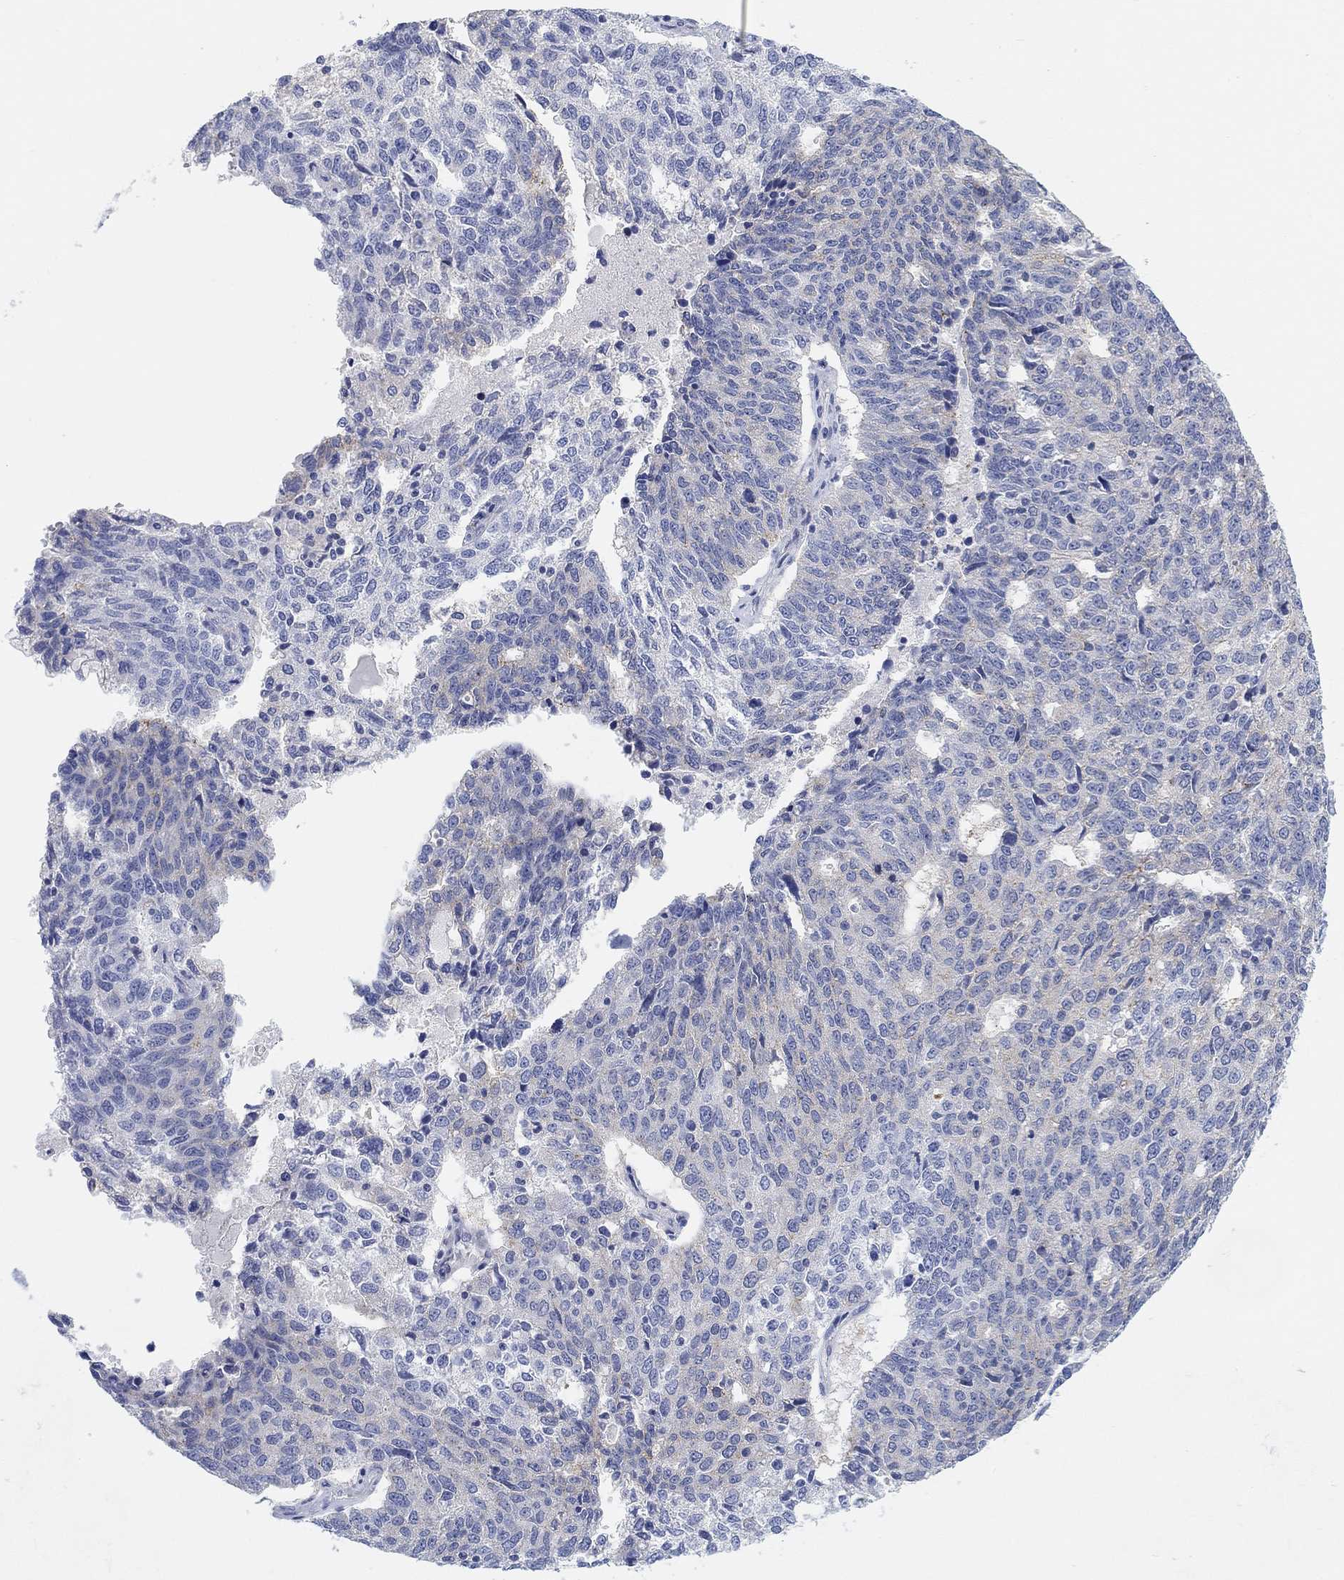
{"staining": {"intensity": "weak", "quantity": "25%-75%", "location": "cytoplasmic/membranous"}, "tissue": "ovarian cancer", "cell_type": "Tumor cells", "image_type": "cancer", "snomed": [{"axis": "morphology", "description": "Cystadenocarcinoma, serous, NOS"}, {"axis": "topography", "description": "Ovary"}], "caption": "This histopathology image exhibits immunohistochemistry staining of ovarian serous cystadenocarcinoma, with low weak cytoplasmic/membranous staining in about 25%-75% of tumor cells.", "gene": "RGS1", "patient": {"sex": "female", "age": 71}}